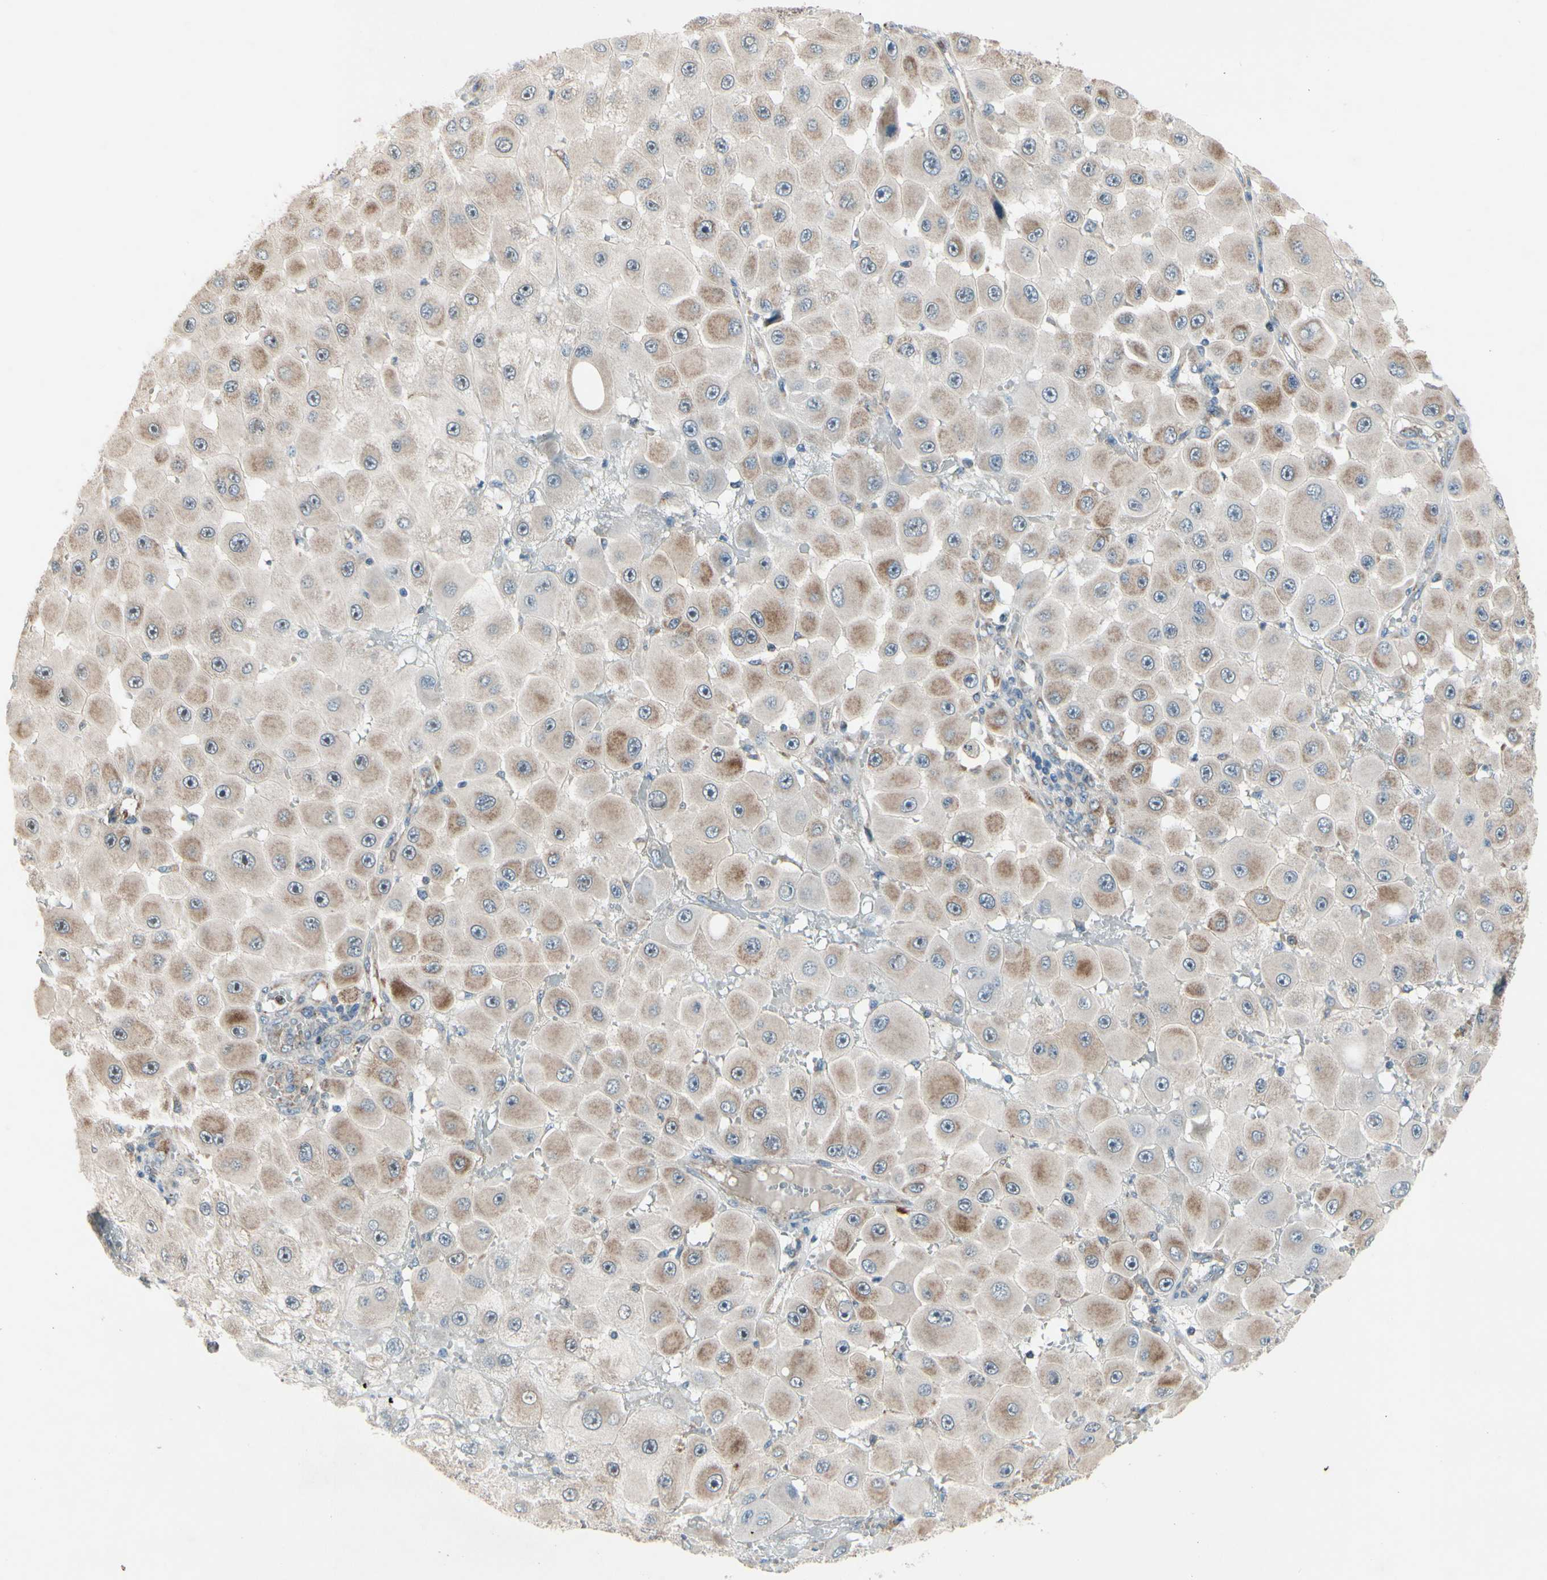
{"staining": {"intensity": "weak", "quantity": ">75%", "location": "cytoplasmic/membranous"}, "tissue": "melanoma", "cell_type": "Tumor cells", "image_type": "cancer", "snomed": [{"axis": "morphology", "description": "Malignant melanoma, NOS"}, {"axis": "topography", "description": "Skin"}], "caption": "Immunohistochemical staining of human malignant melanoma demonstrates low levels of weak cytoplasmic/membranous expression in approximately >75% of tumor cells.", "gene": "CPT1A", "patient": {"sex": "female", "age": 81}}